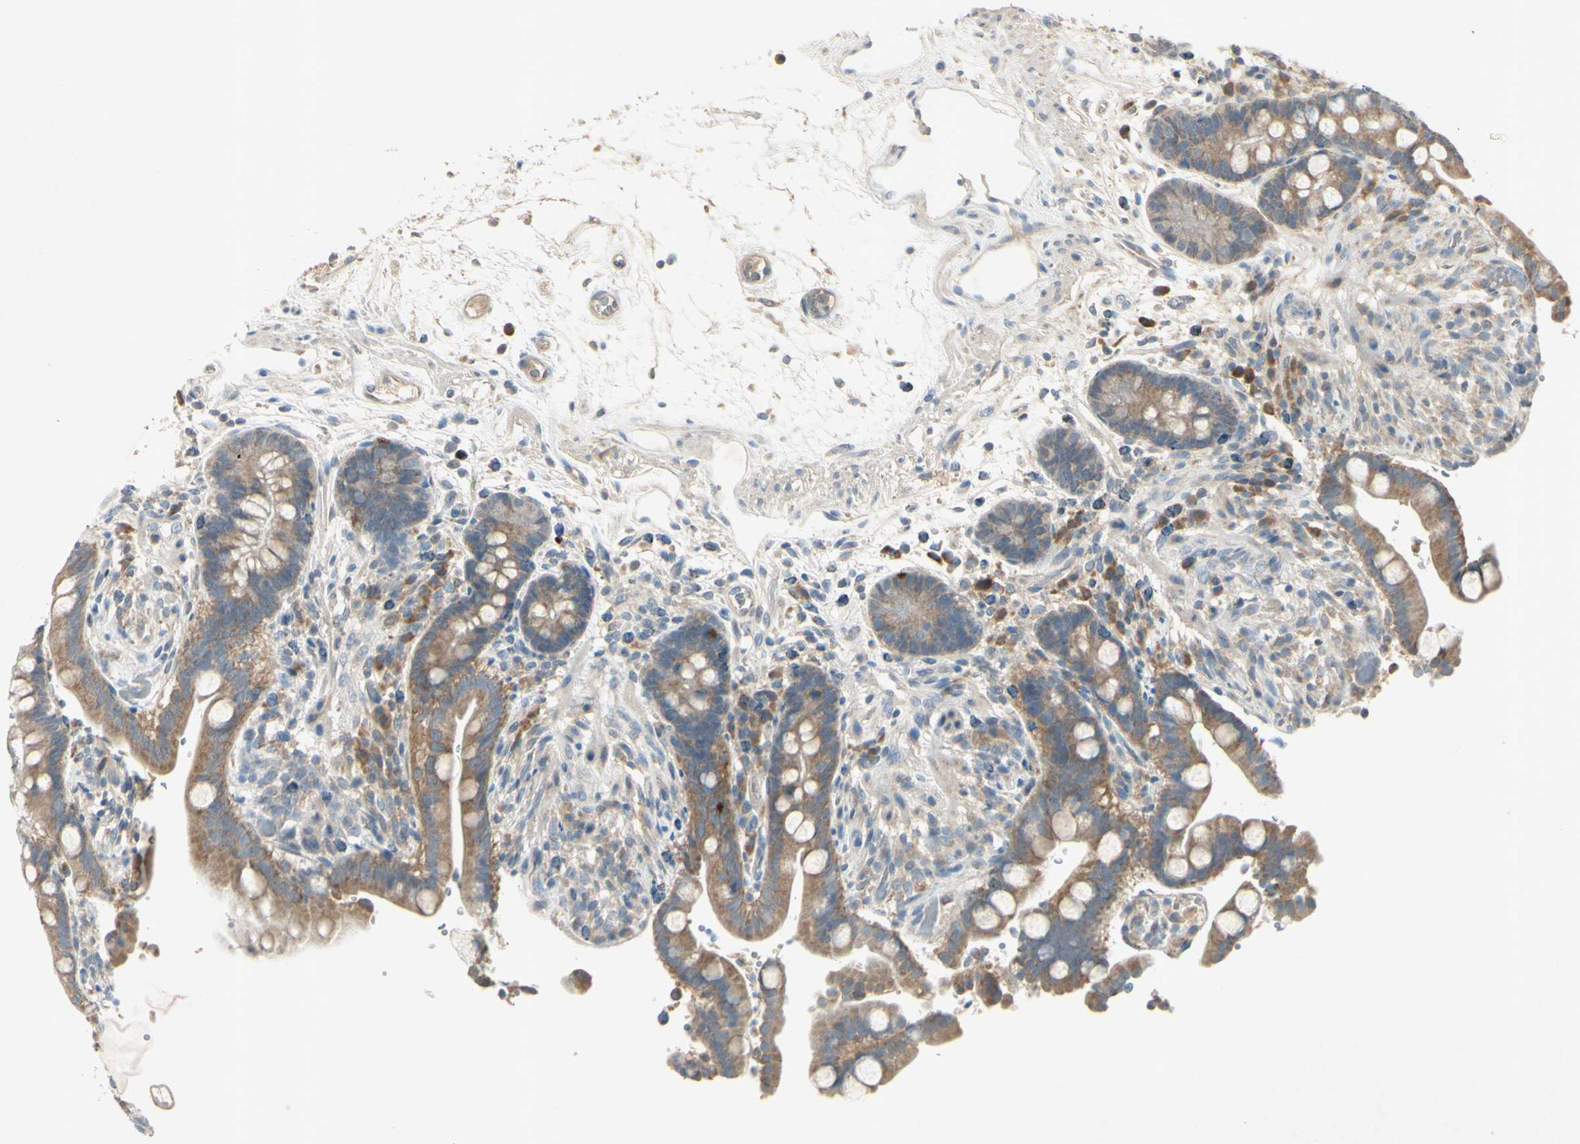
{"staining": {"intensity": "weak", "quantity": ">75%", "location": "cytoplasmic/membranous"}, "tissue": "colon", "cell_type": "Endothelial cells", "image_type": "normal", "snomed": [{"axis": "morphology", "description": "Normal tissue, NOS"}, {"axis": "topography", "description": "Colon"}], "caption": "Weak cytoplasmic/membranous staining for a protein is appreciated in approximately >75% of endothelial cells of benign colon using immunohistochemistry (IHC).", "gene": "AATK", "patient": {"sex": "male", "age": 73}}